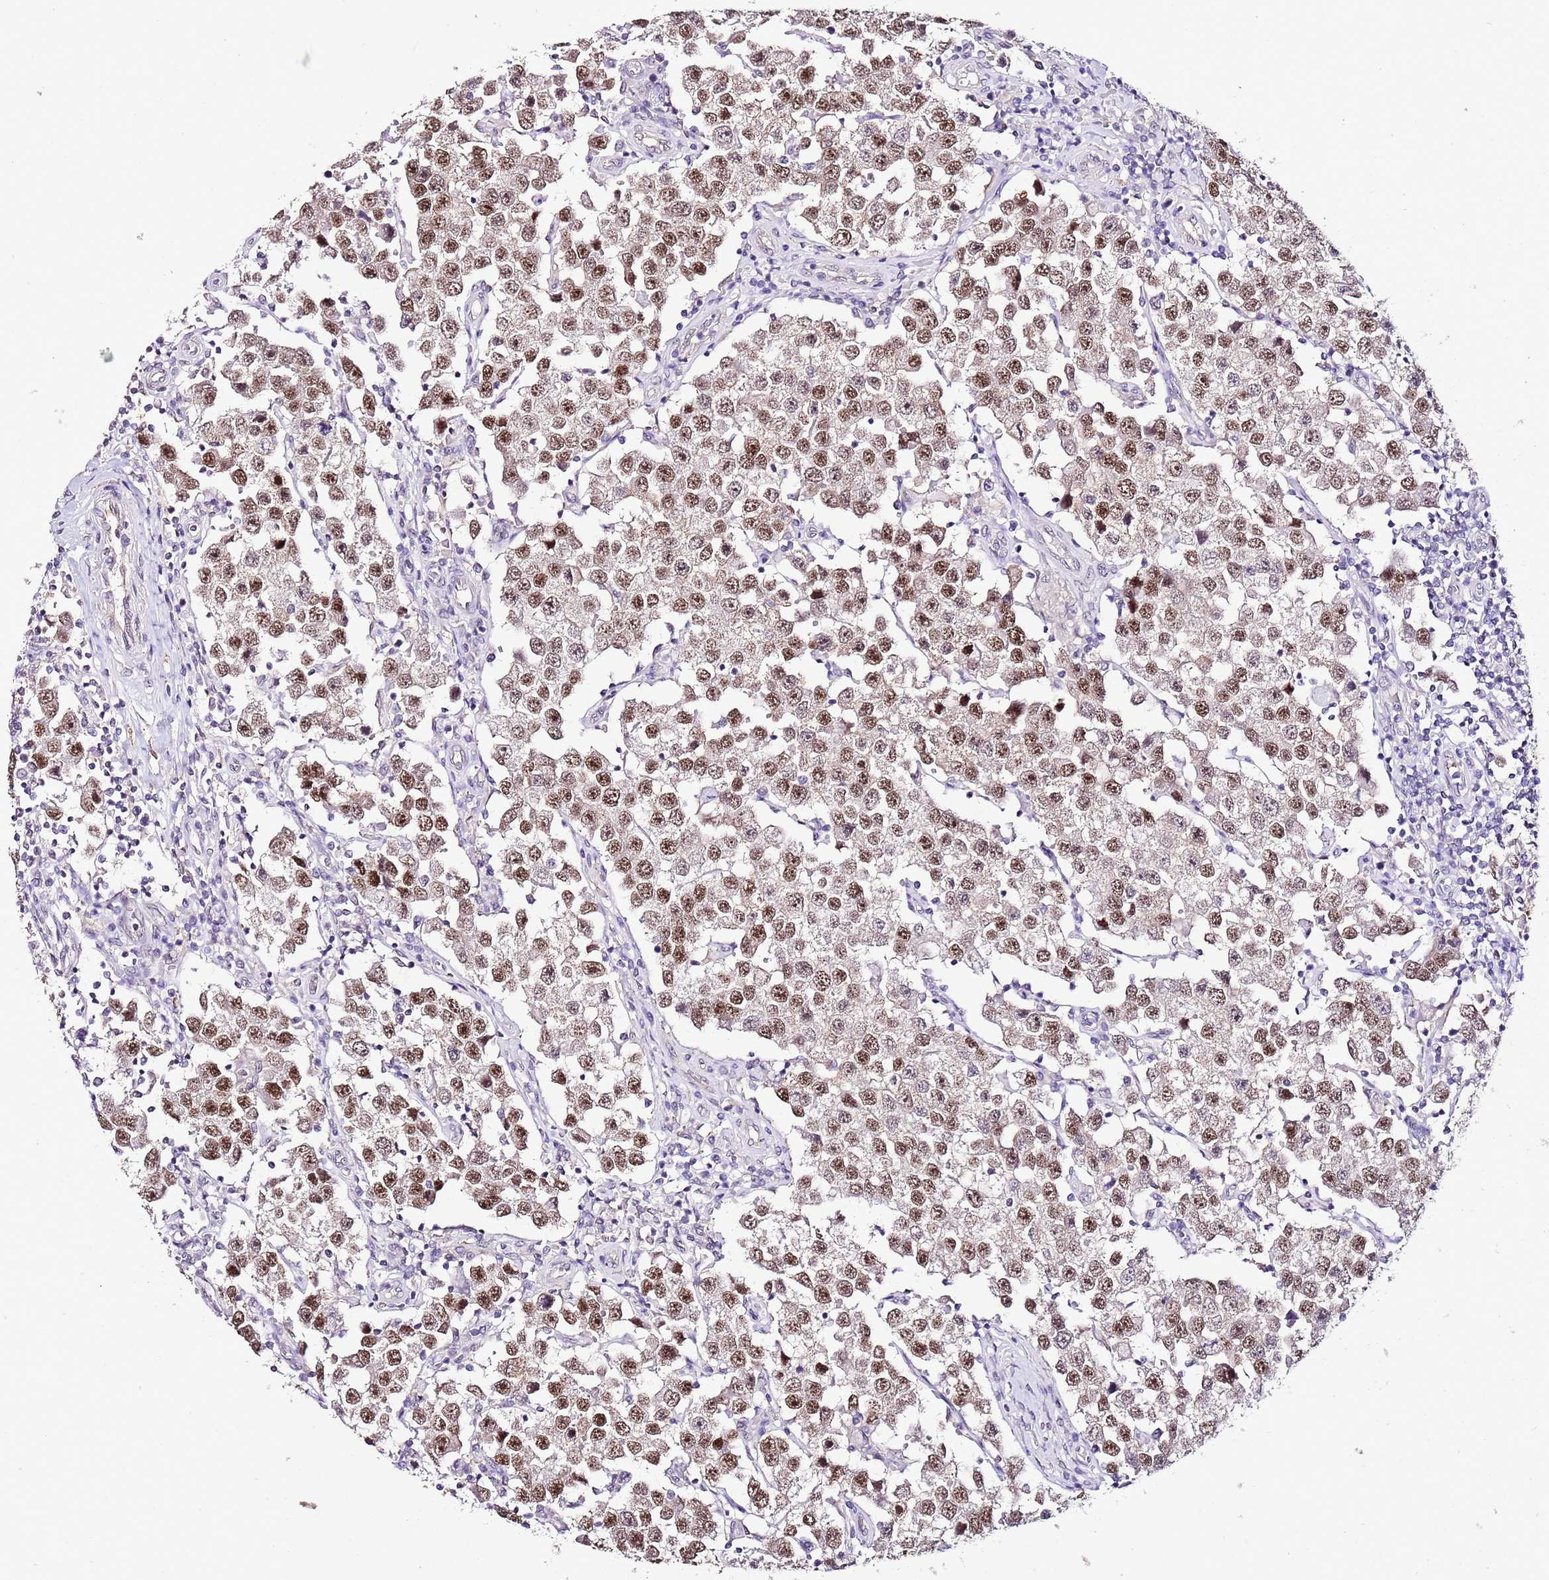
{"staining": {"intensity": "moderate", "quantity": ">75%", "location": "nuclear"}, "tissue": "testis cancer", "cell_type": "Tumor cells", "image_type": "cancer", "snomed": [{"axis": "morphology", "description": "Seminoma, NOS"}, {"axis": "topography", "description": "Testis"}], "caption": "Protein staining of testis cancer tissue displays moderate nuclear staining in about >75% of tumor cells.", "gene": "IZUMO4", "patient": {"sex": "male", "age": 37}}